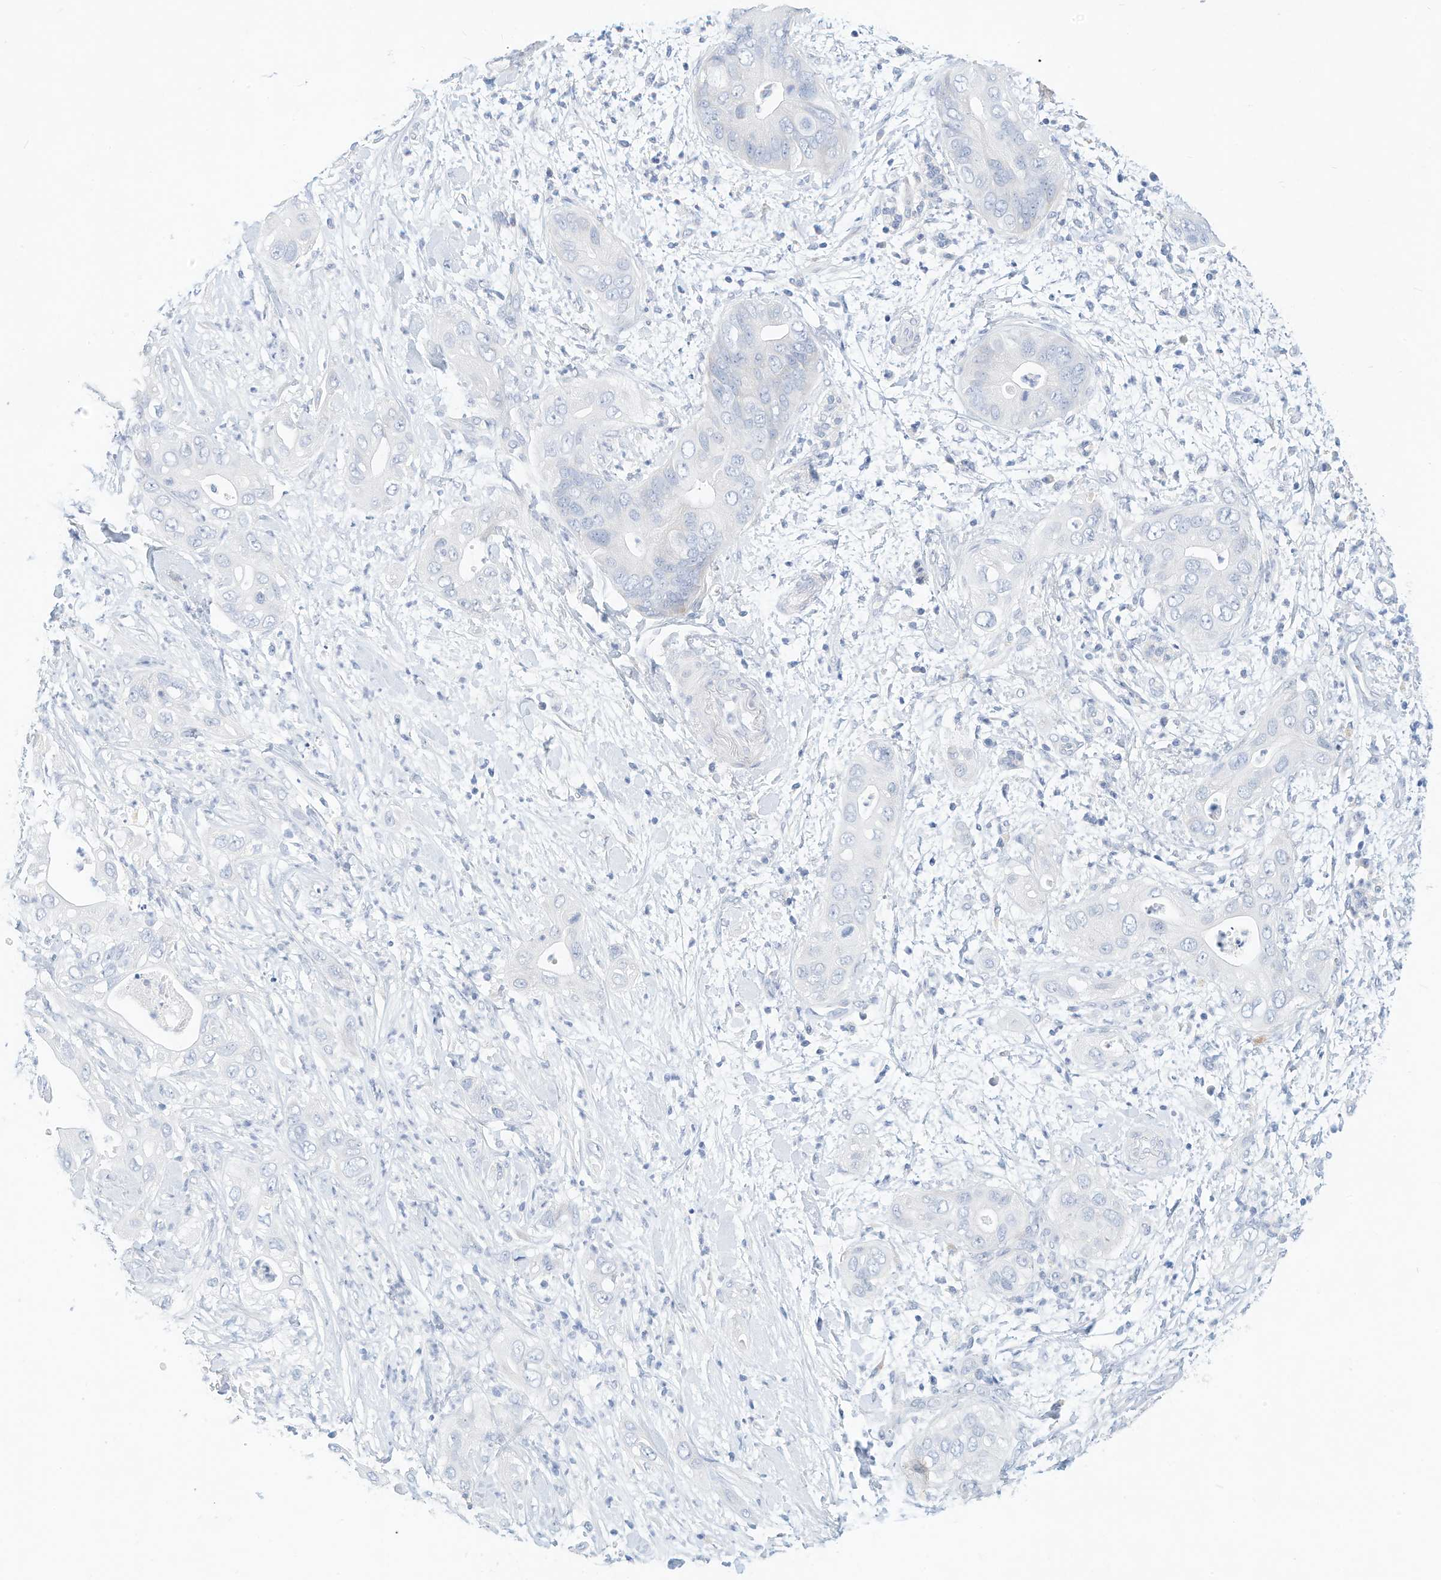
{"staining": {"intensity": "negative", "quantity": "none", "location": "none"}, "tissue": "pancreatic cancer", "cell_type": "Tumor cells", "image_type": "cancer", "snomed": [{"axis": "morphology", "description": "Adenocarcinoma, NOS"}, {"axis": "topography", "description": "Pancreas"}], "caption": "Immunohistochemical staining of pancreatic cancer exhibits no significant positivity in tumor cells. The staining was performed using DAB (3,3'-diaminobenzidine) to visualize the protein expression in brown, while the nuclei were stained in blue with hematoxylin (Magnification: 20x).", "gene": "SPOCD1", "patient": {"sex": "female", "age": 78}}